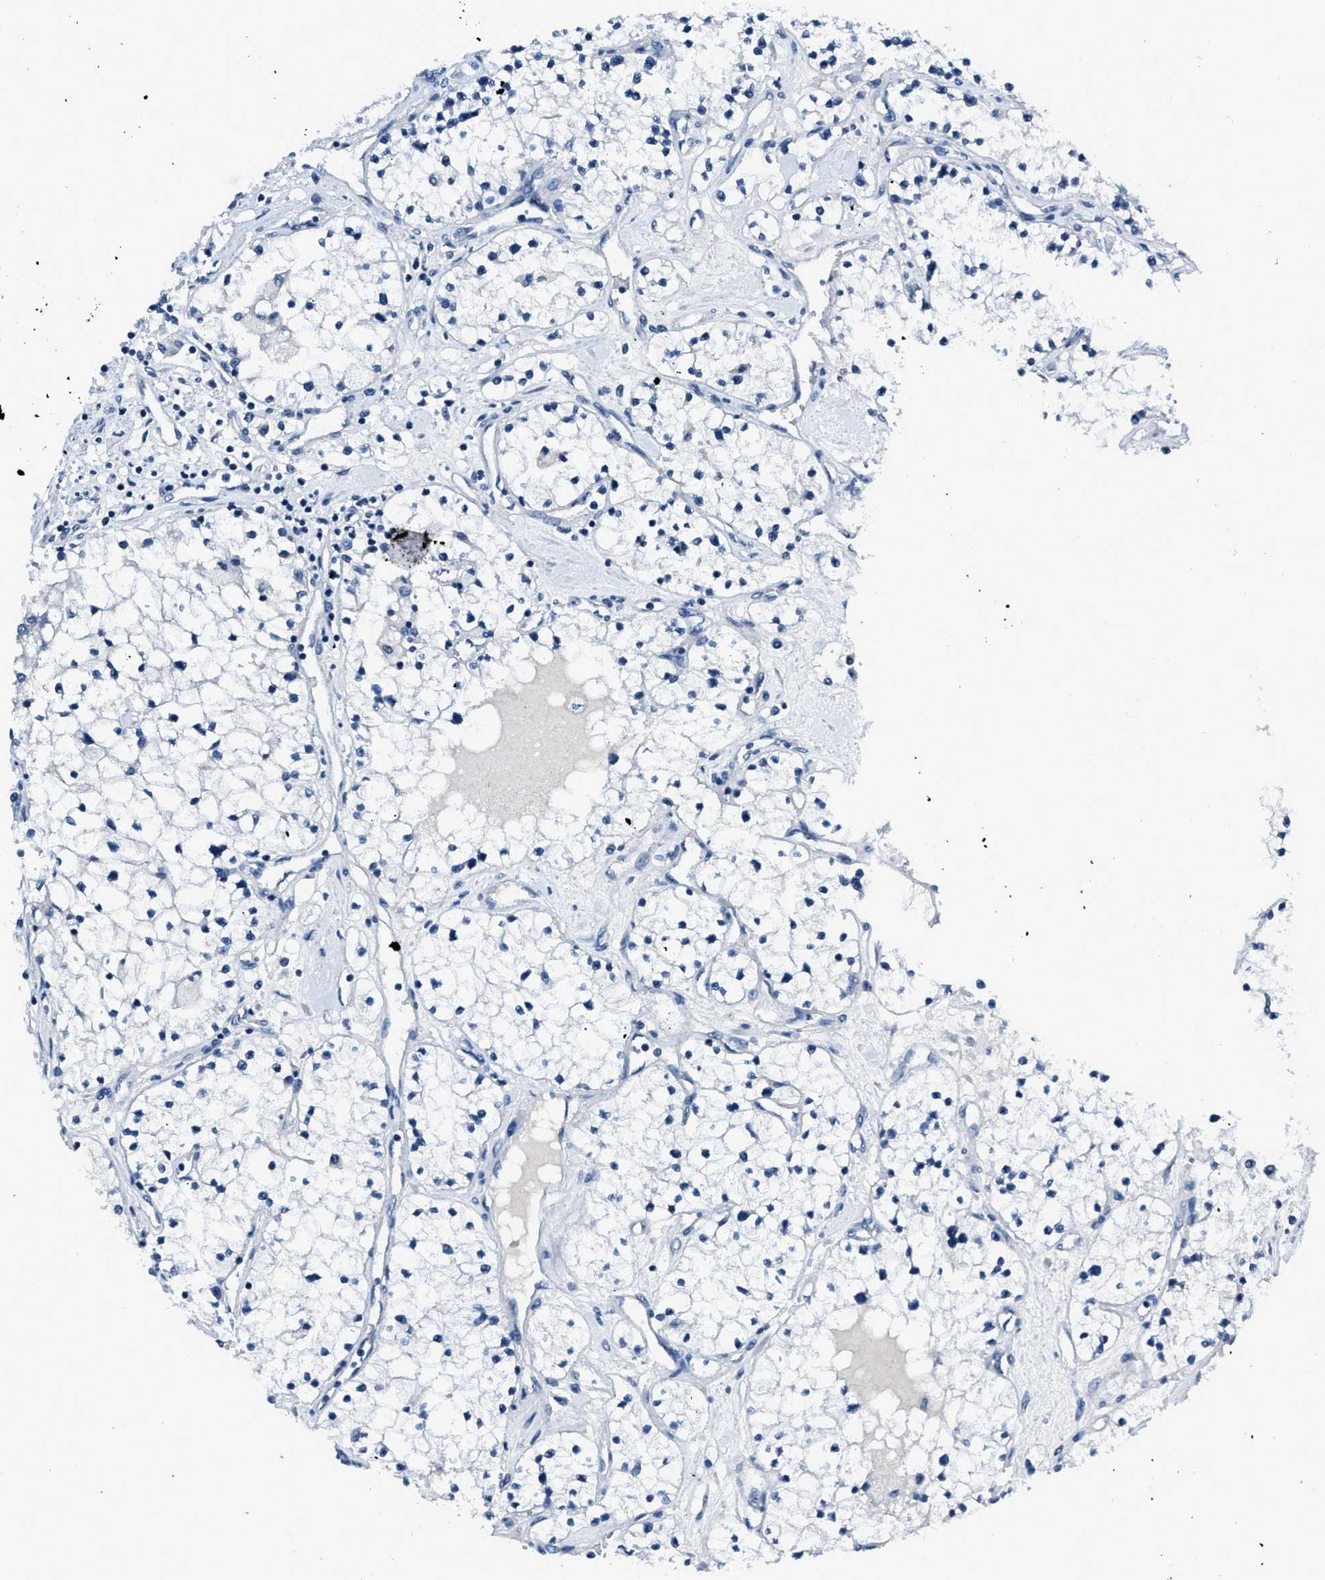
{"staining": {"intensity": "negative", "quantity": "none", "location": "none"}, "tissue": "renal cancer", "cell_type": "Tumor cells", "image_type": "cancer", "snomed": [{"axis": "morphology", "description": "Adenocarcinoma, NOS"}, {"axis": "topography", "description": "Kidney"}], "caption": "The histopathology image shows no staining of tumor cells in renal cancer.", "gene": "GJA3", "patient": {"sex": "male", "age": 68}}